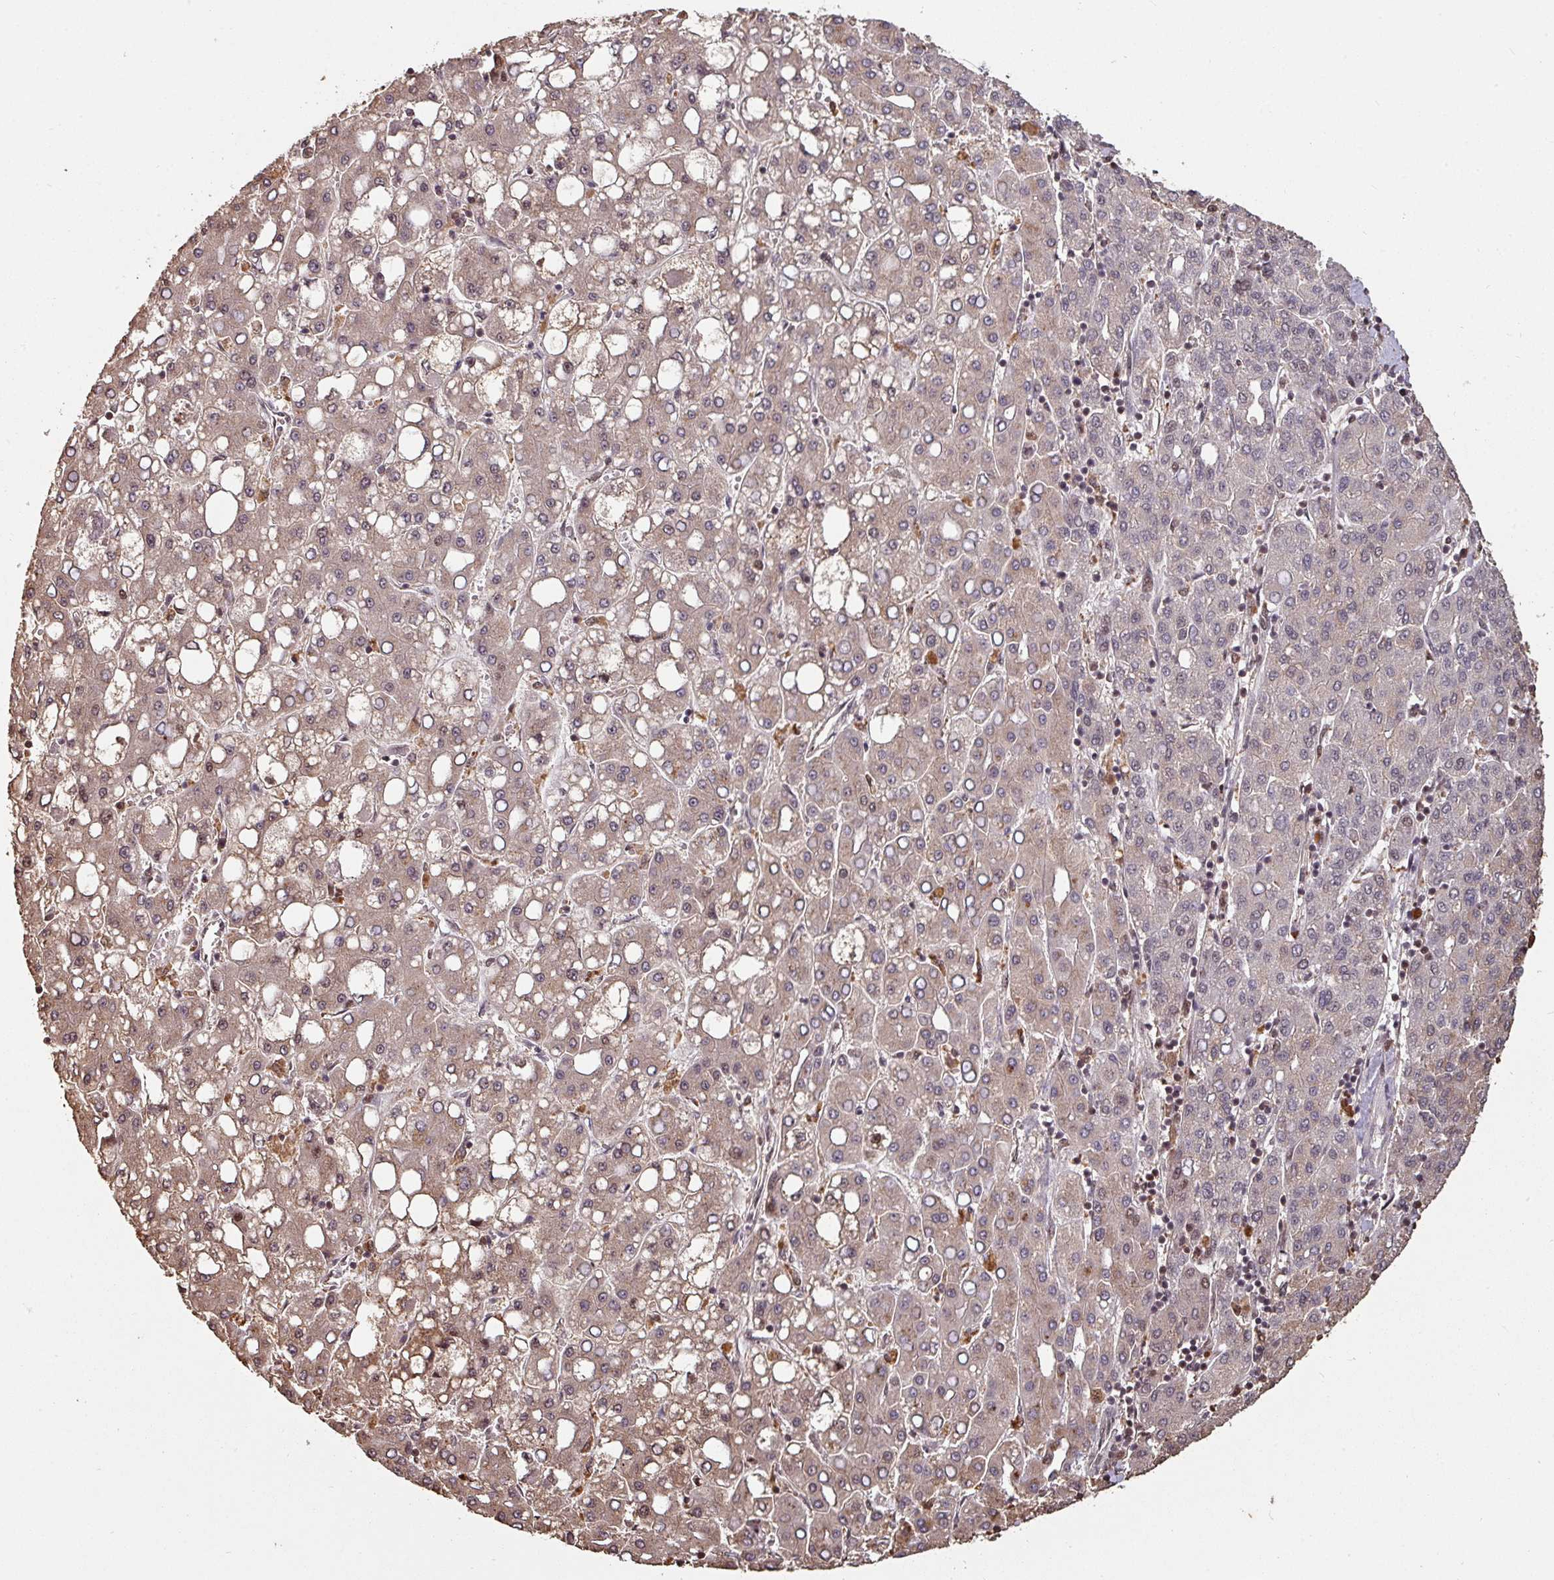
{"staining": {"intensity": "moderate", "quantity": "25%-75%", "location": "cytoplasmic/membranous,nuclear"}, "tissue": "liver cancer", "cell_type": "Tumor cells", "image_type": "cancer", "snomed": [{"axis": "morphology", "description": "Carcinoma, Hepatocellular, NOS"}, {"axis": "topography", "description": "Liver"}], "caption": "A brown stain highlights moderate cytoplasmic/membranous and nuclear positivity of a protein in human hepatocellular carcinoma (liver) tumor cells.", "gene": "POLD1", "patient": {"sex": "male", "age": 65}}